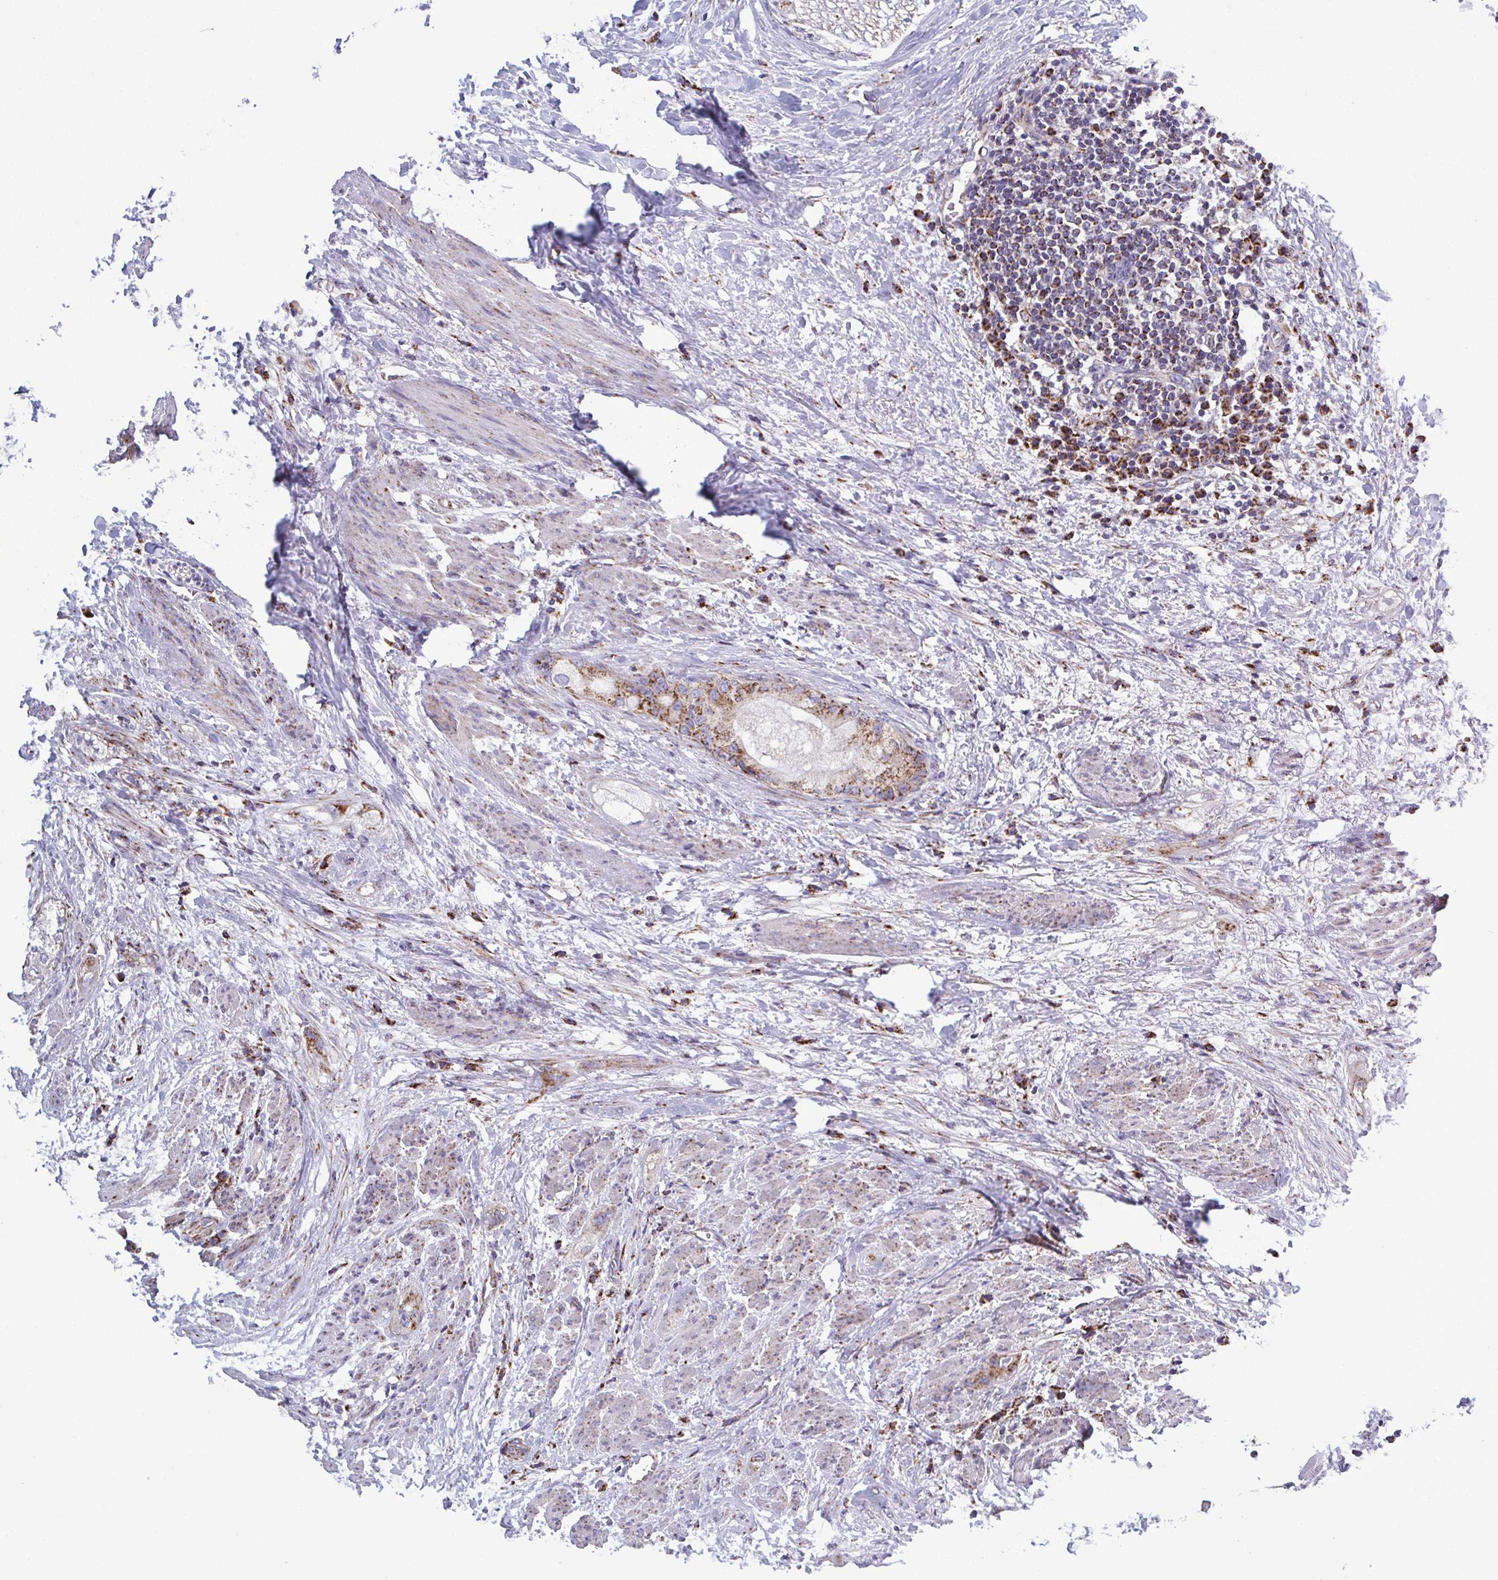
{"staining": {"intensity": "moderate", "quantity": ">75%", "location": "cytoplasmic/membranous"}, "tissue": "prostate cancer", "cell_type": "Tumor cells", "image_type": "cancer", "snomed": [{"axis": "morphology", "description": "Adenocarcinoma, High grade"}, {"axis": "topography", "description": "Prostate"}], "caption": "IHC (DAB (3,3'-diaminobenzidine)) staining of human high-grade adenocarcinoma (prostate) shows moderate cytoplasmic/membranous protein positivity in approximately >75% of tumor cells.", "gene": "CSDE1", "patient": {"sex": "male", "age": 70}}